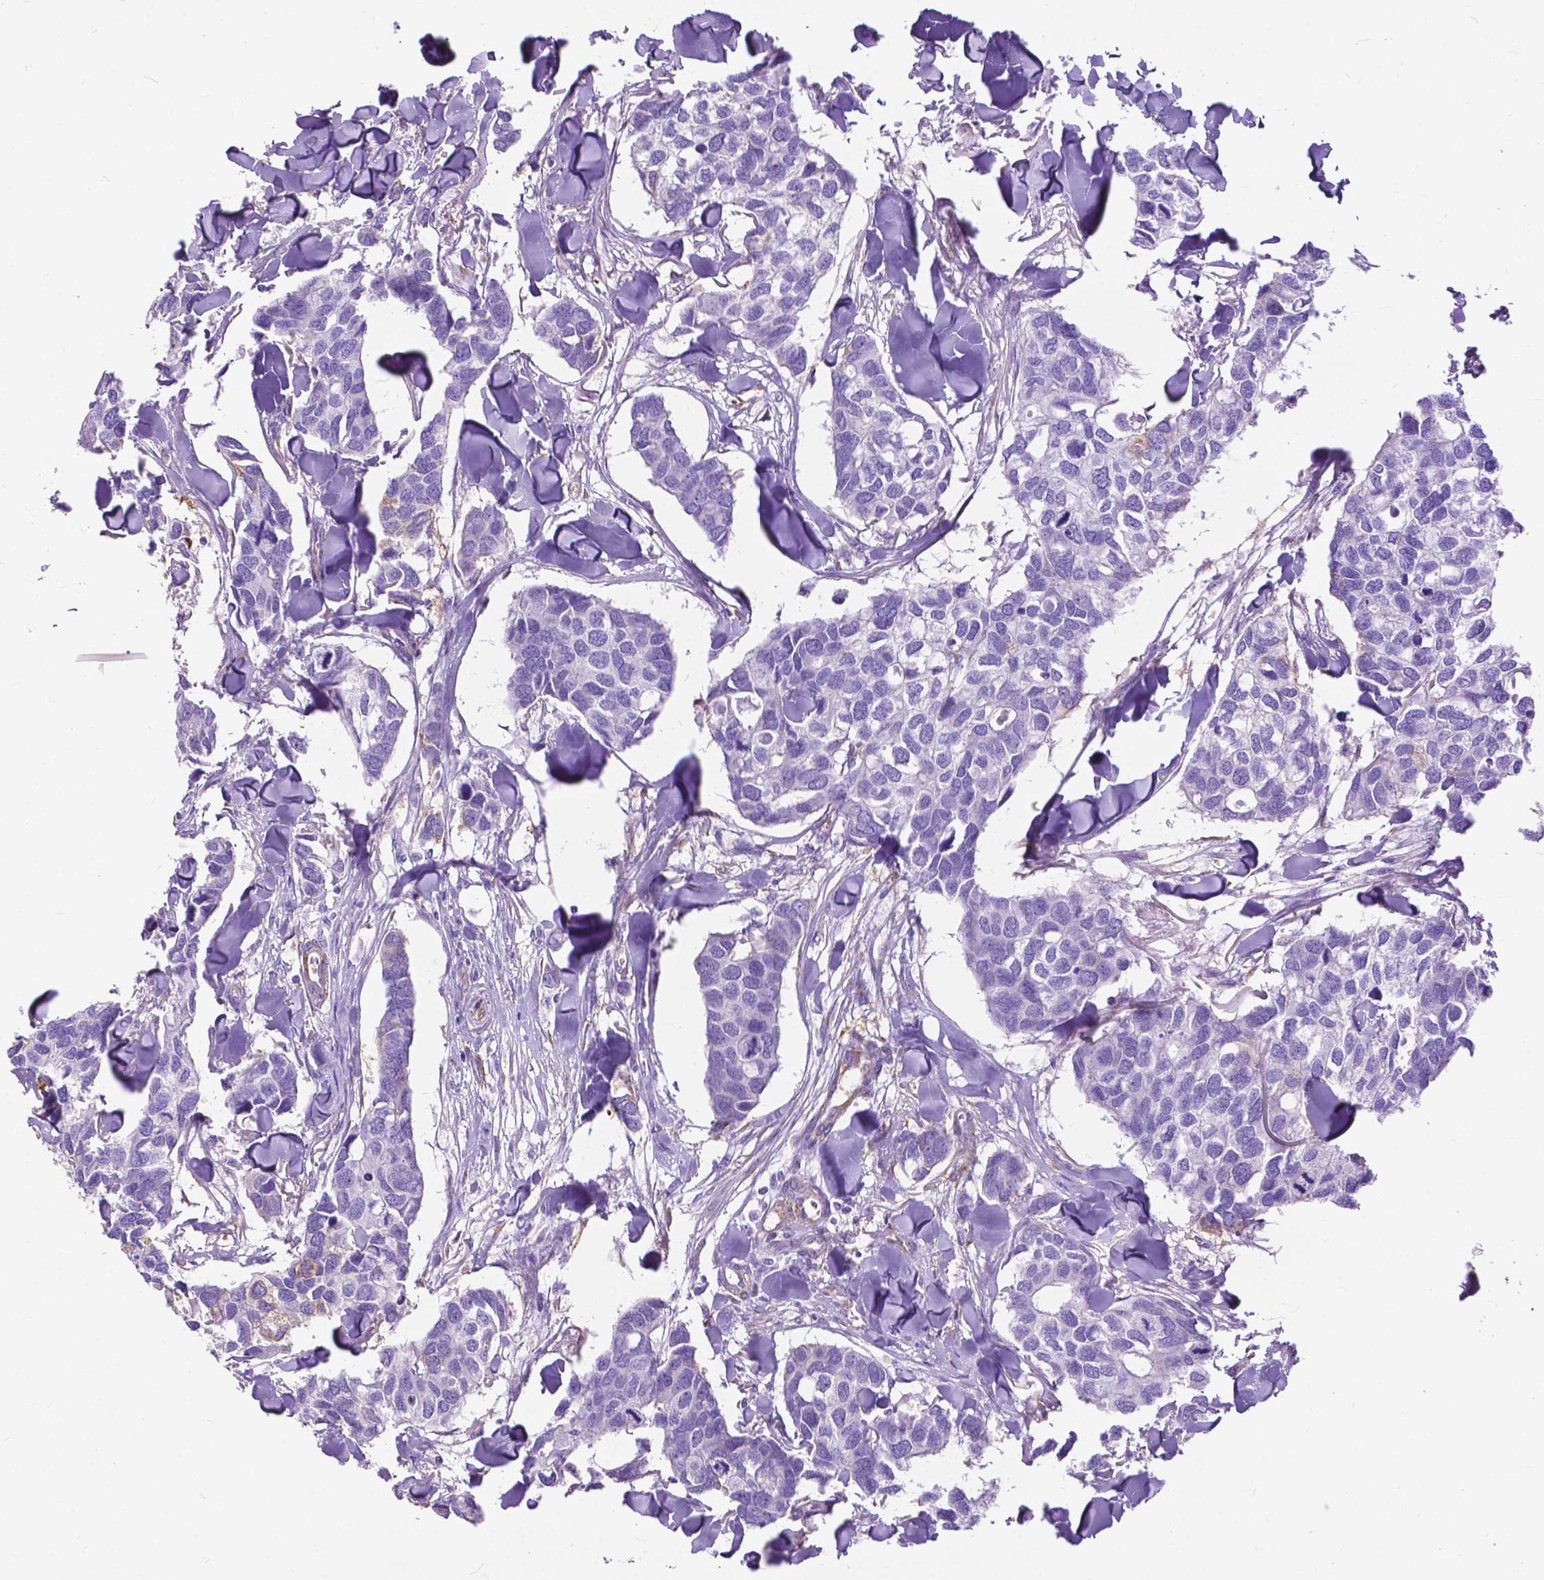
{"staining": {"intensity": "negative", "quantity": "none", "location": "none"}, "tissue": "breast cancer", "cell_type": "Tumor cells", "image_type": "cancer", "snomed": [{"axis": "morphology", "description": "Duct carcinoma"}, {"axis": "topography", "description": "Breast"}], "caption": "This is a image of immunohistochemistry staining of breast invasive ductal carcinoma, which shows no positivity in tumor cells.", "gene": "PCDHA12", "patient": {"sex": "female", "age": 83}}